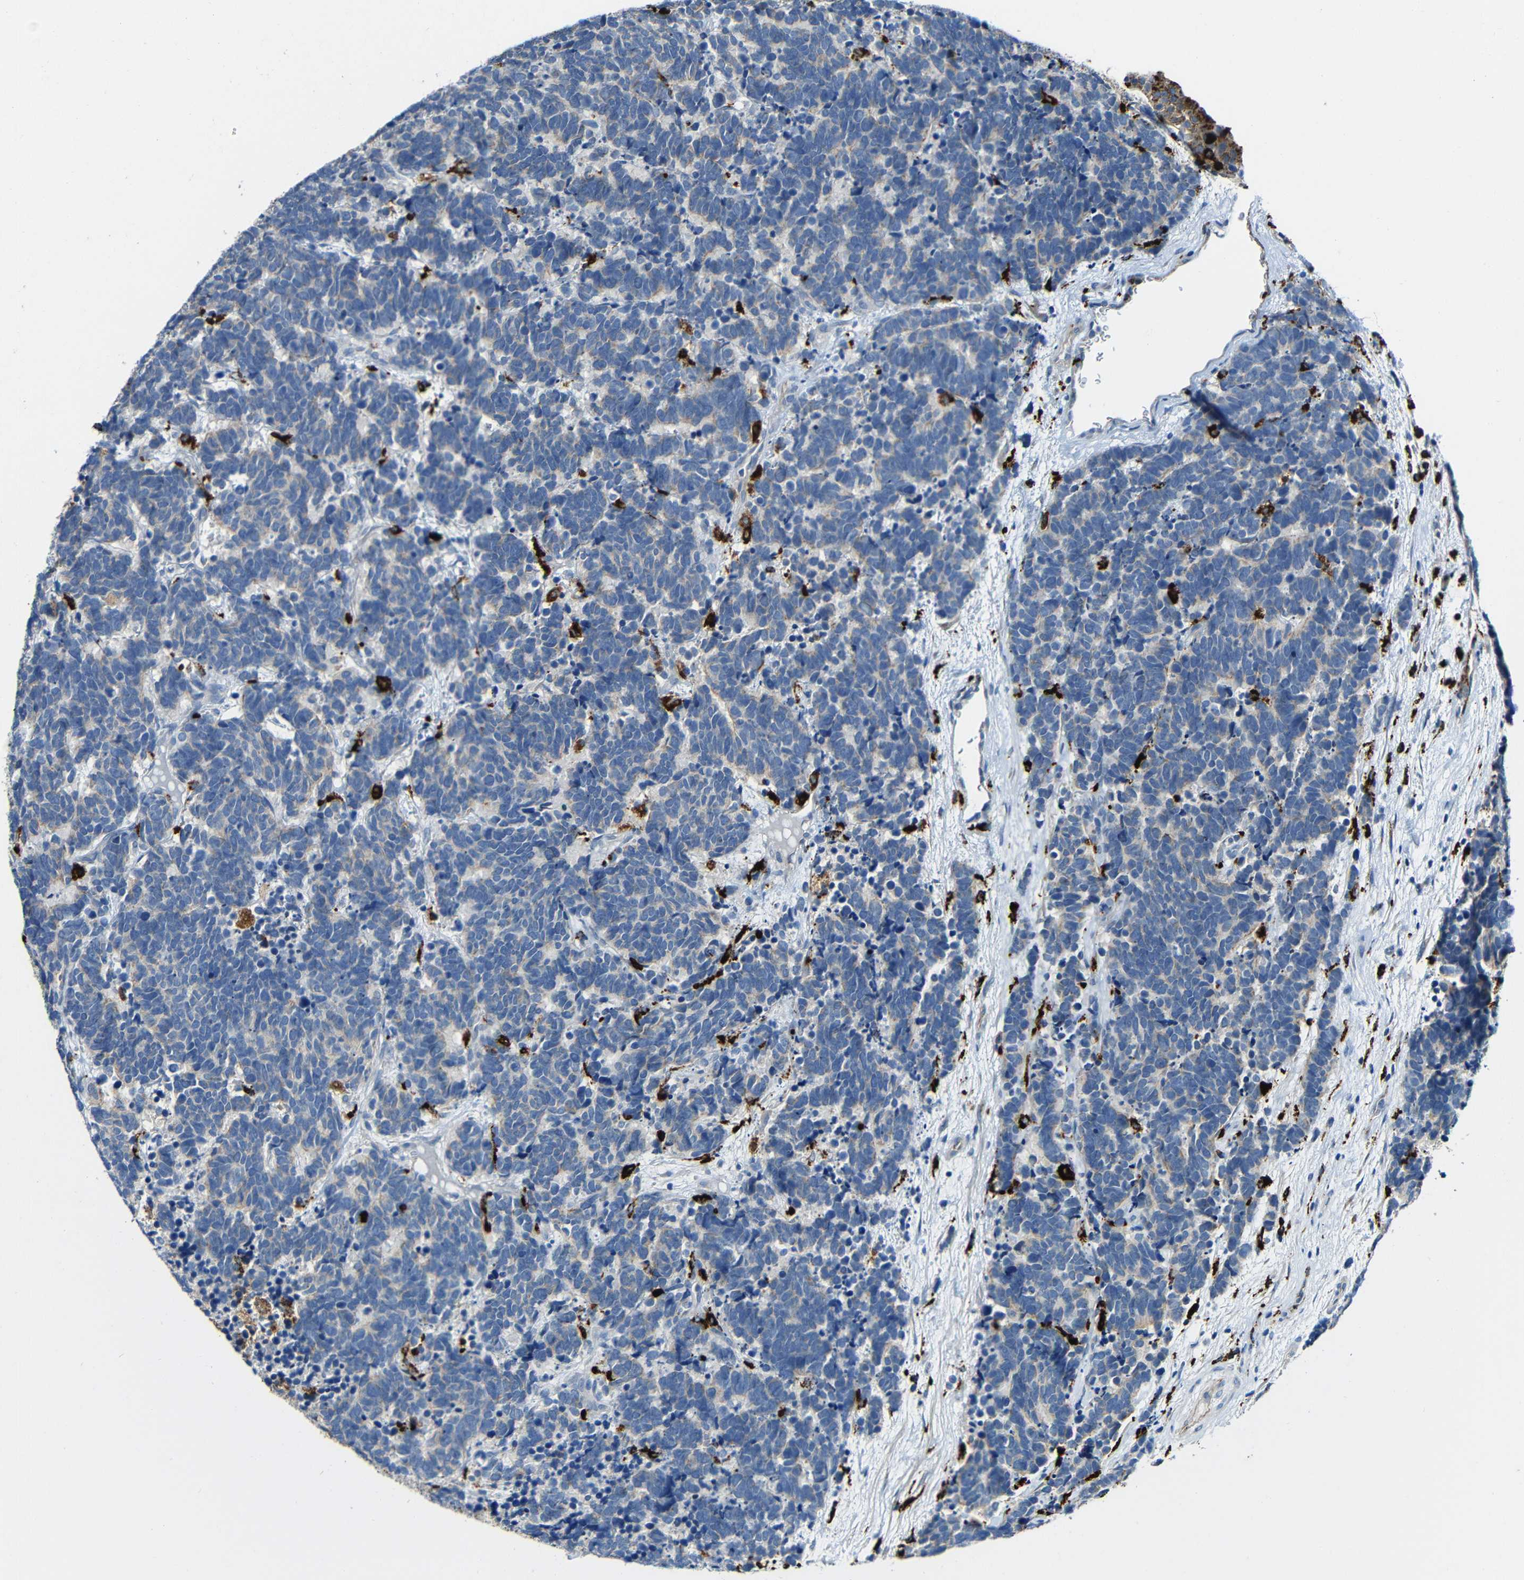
{"staining": {"intensity": "weak", "quantity": ">75%", "location": "cytoplasmic/membranous"}, "tissue": "carcinoid", "cell_type": "Tumor cells", "image_type": "cancer", "snomed": [{"axis": "morphology", "description": "Carcinoma, NOS"}, {"axis": "morphology", "description": "Carcinoid, malignant, NOS"}, {"axis": "topography", "description": "Urinary bladder"}], "caption": "A brown stain shows weak cytoplasmic/membranous expression of a protein in human carcinoma tumor cells.", "gene": "HLA-DMA", "patient": {"sex": "male", "age": 57}}